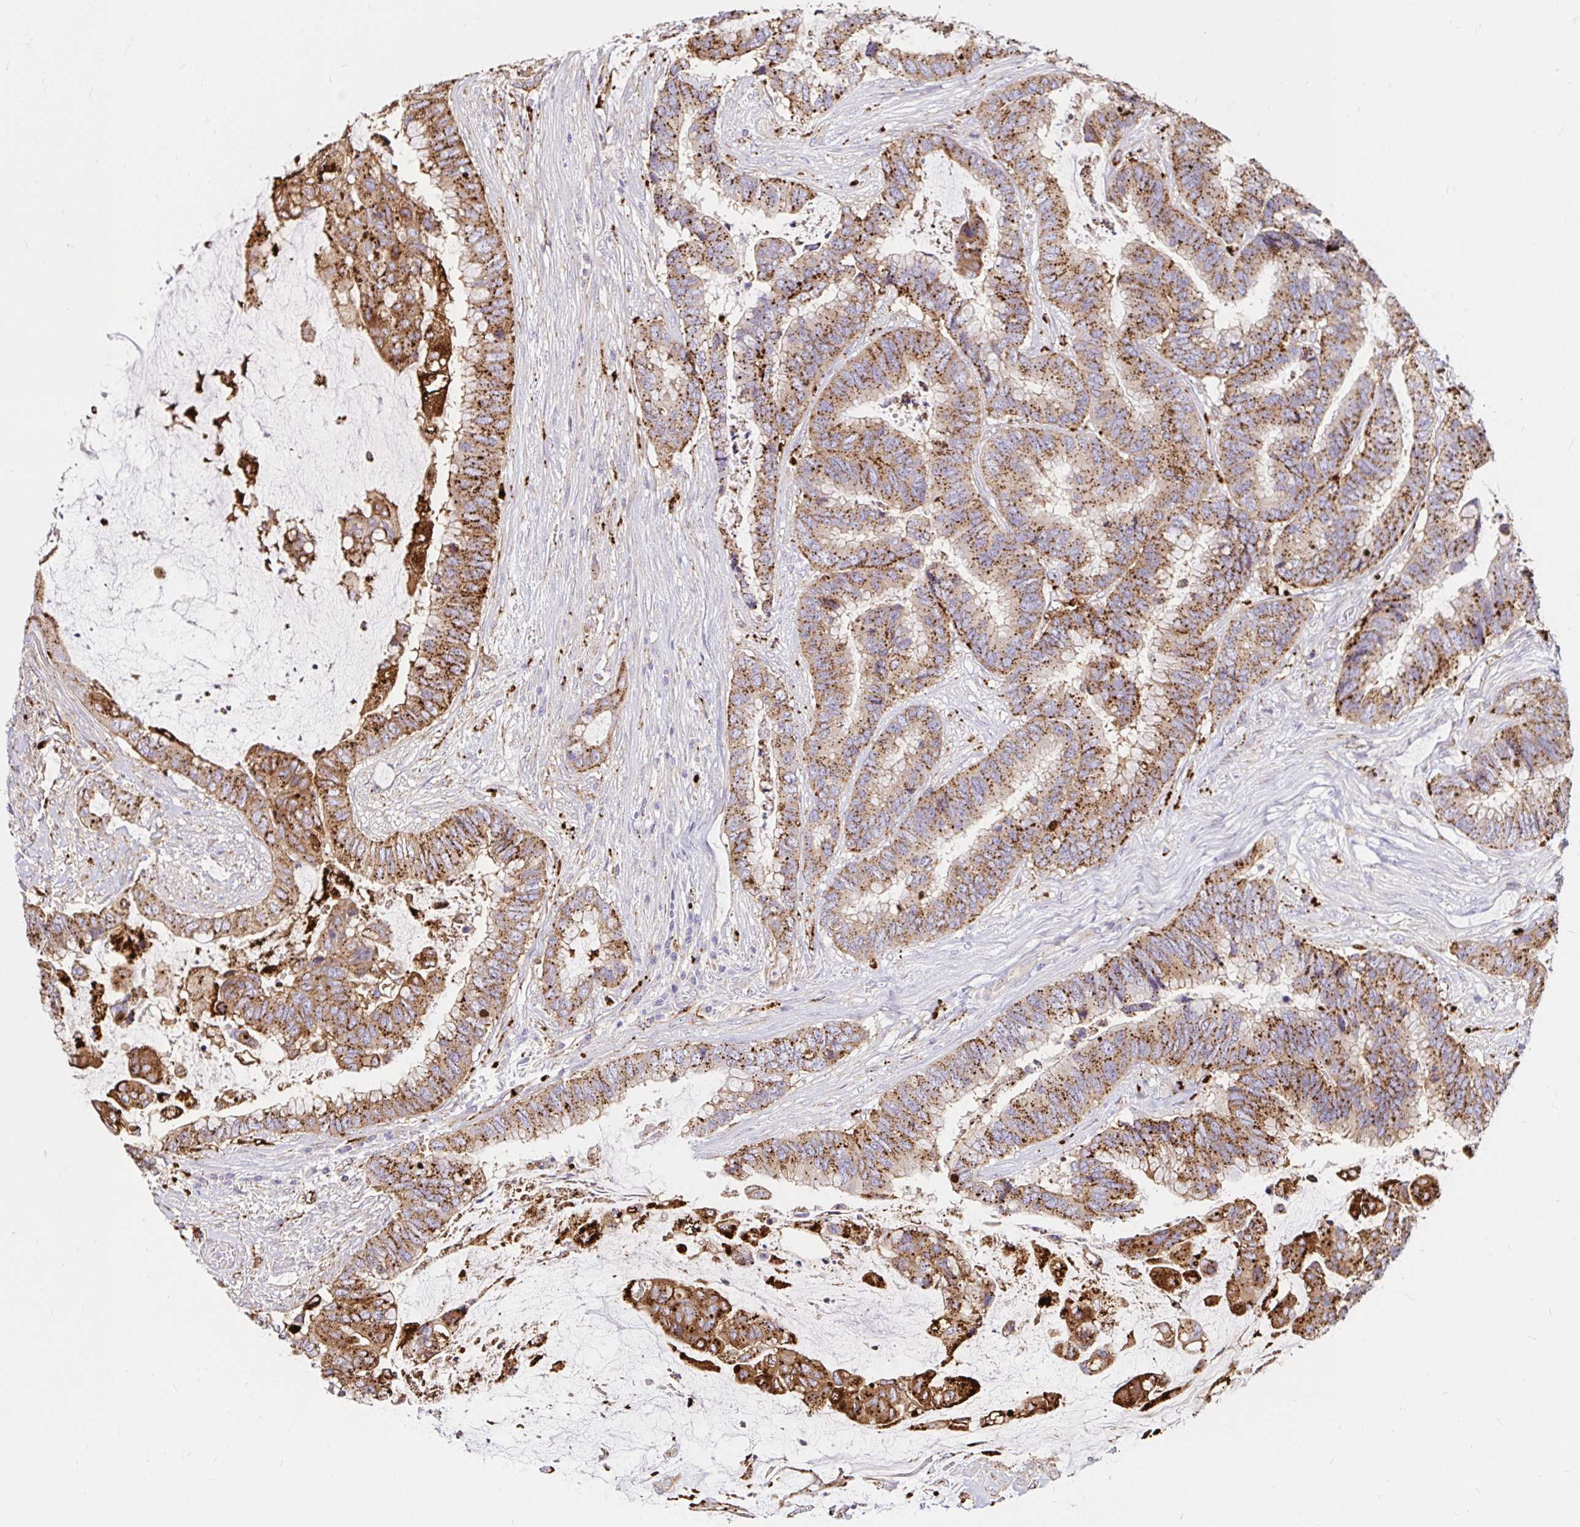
{"staining": {"intensity": "moderate", "quantity": ">75%", "location": "cytoplasmic/membranous"}, "tissue": "colorectal cancer", "cell_type": "Tumor cells", "image_type": "cancer", "snomed": [{"axis": "morphology", "description": "Adenocarcinoma, NOS"}, {"axis": "topography", "description": "Rectum"}], "caption": "Immunohistochemistry staining of colorectal cancer (adenocarcinoma), which shows medium levels of moderate cytoplasmic/membranous expression in about >75% of tumor cells indicating moderate cytoplasmic/membranous protein expression. The staining was performed using DAB (3,3'-diaminobenzidine) (brown) for protein detection and nuclei were counterstained in hematoxylin (blue).", "gene": "FUCA1", "patient": {"sex": "female", "age": 59}}